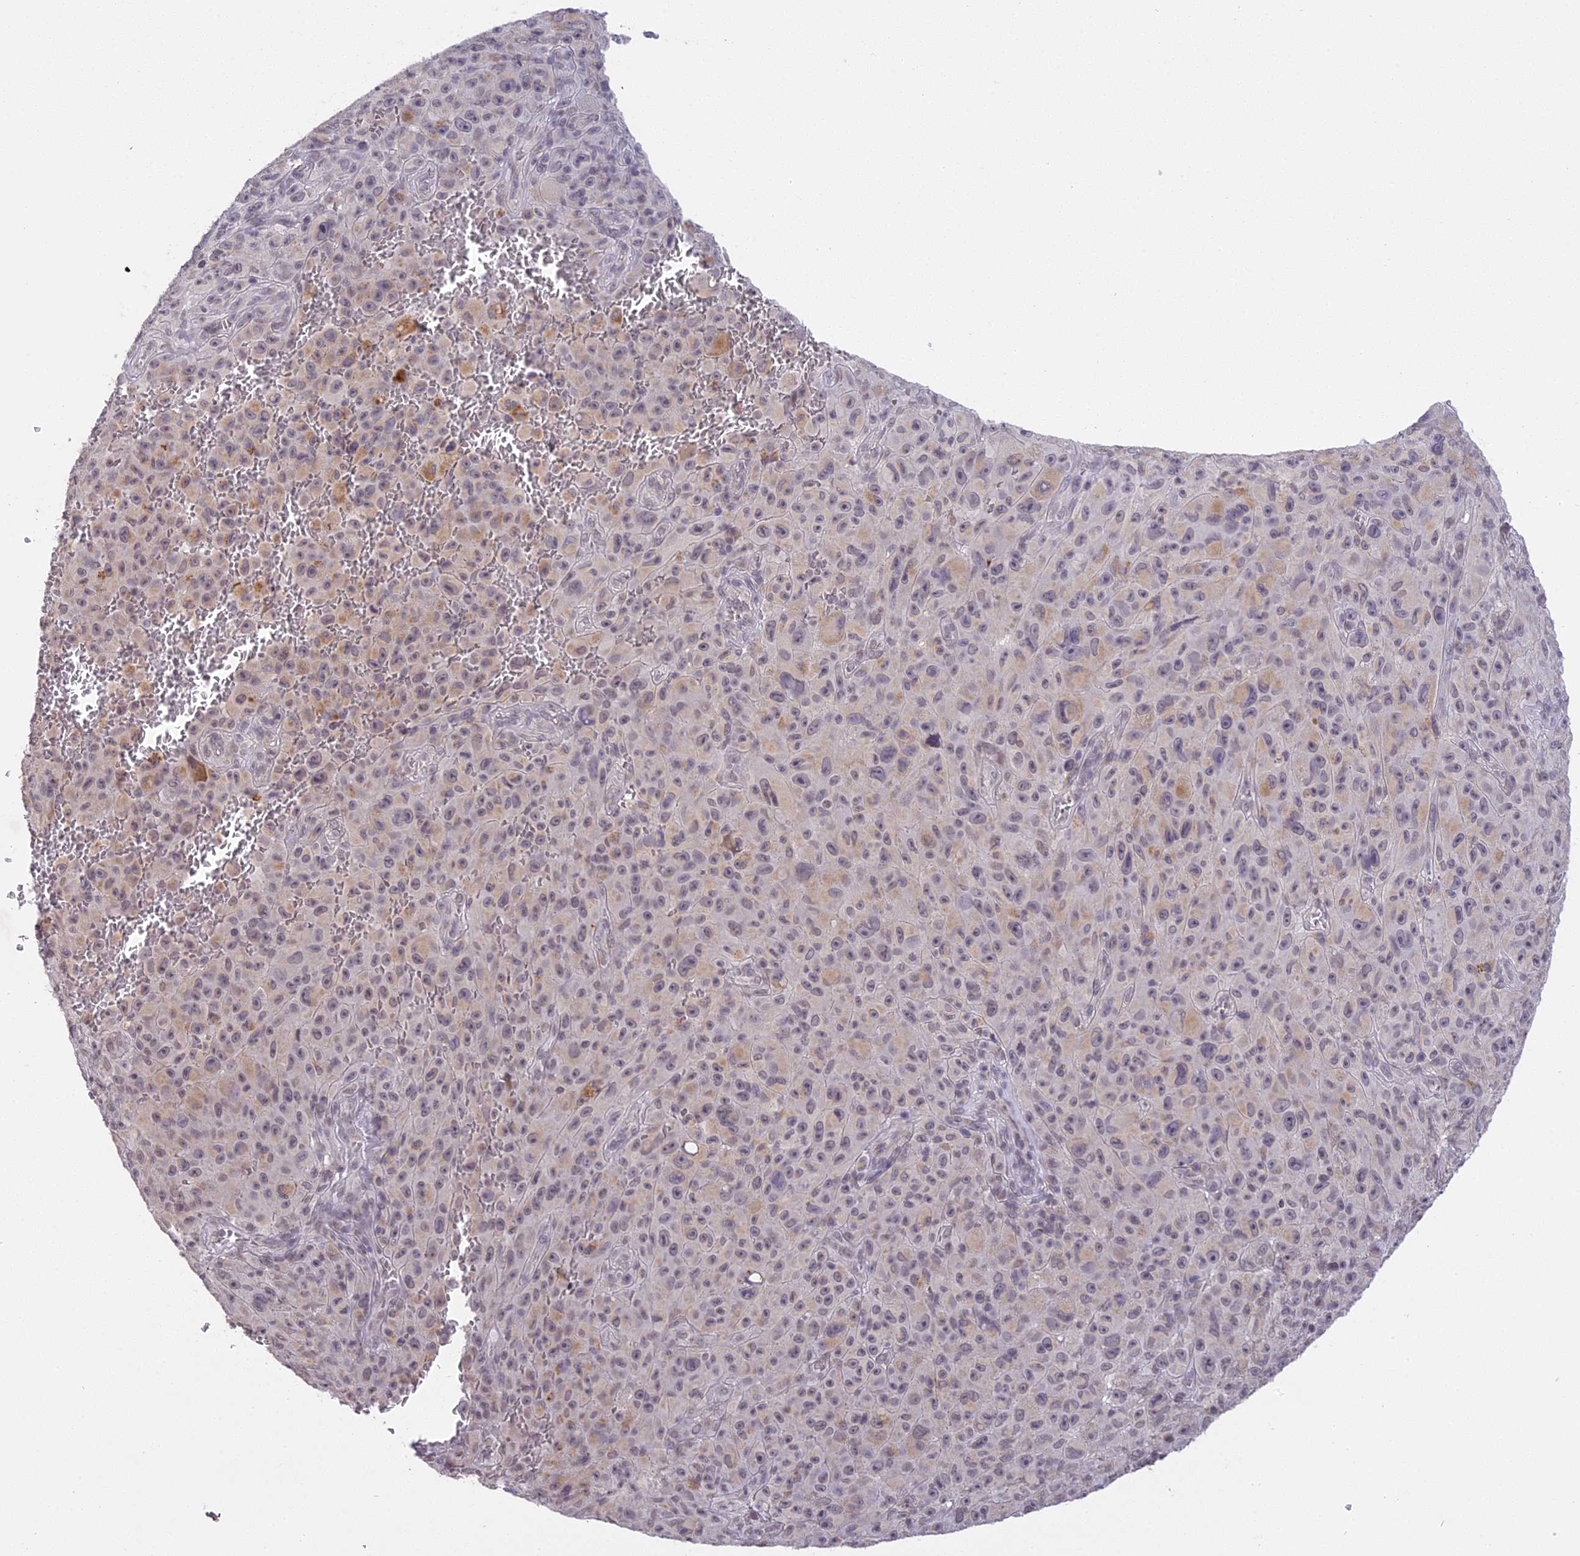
{"staining": {"intensity": "weak", "quantity": "<25%", "location": "cytoplasmic/membranous"}, "tissue": "melanoma", "cell_type": "Tumor cells", "image_type": "cancer", "snomed": [{"axis": "morphology", "description": "Malignant melanoma, NOS"}, {"axis": "topography", "description": "Skin"}], "caption": "The histopathology image reveals no significant positivity in tumor cells of malignant melanoma. The staining is performed using DAB (3,3'-diaminobenzidine) brown chromogen with nuclei counter-stained in using hematoxylin.", "gene": "ERG28", "patient": {"sex": "female", "age": 82}}